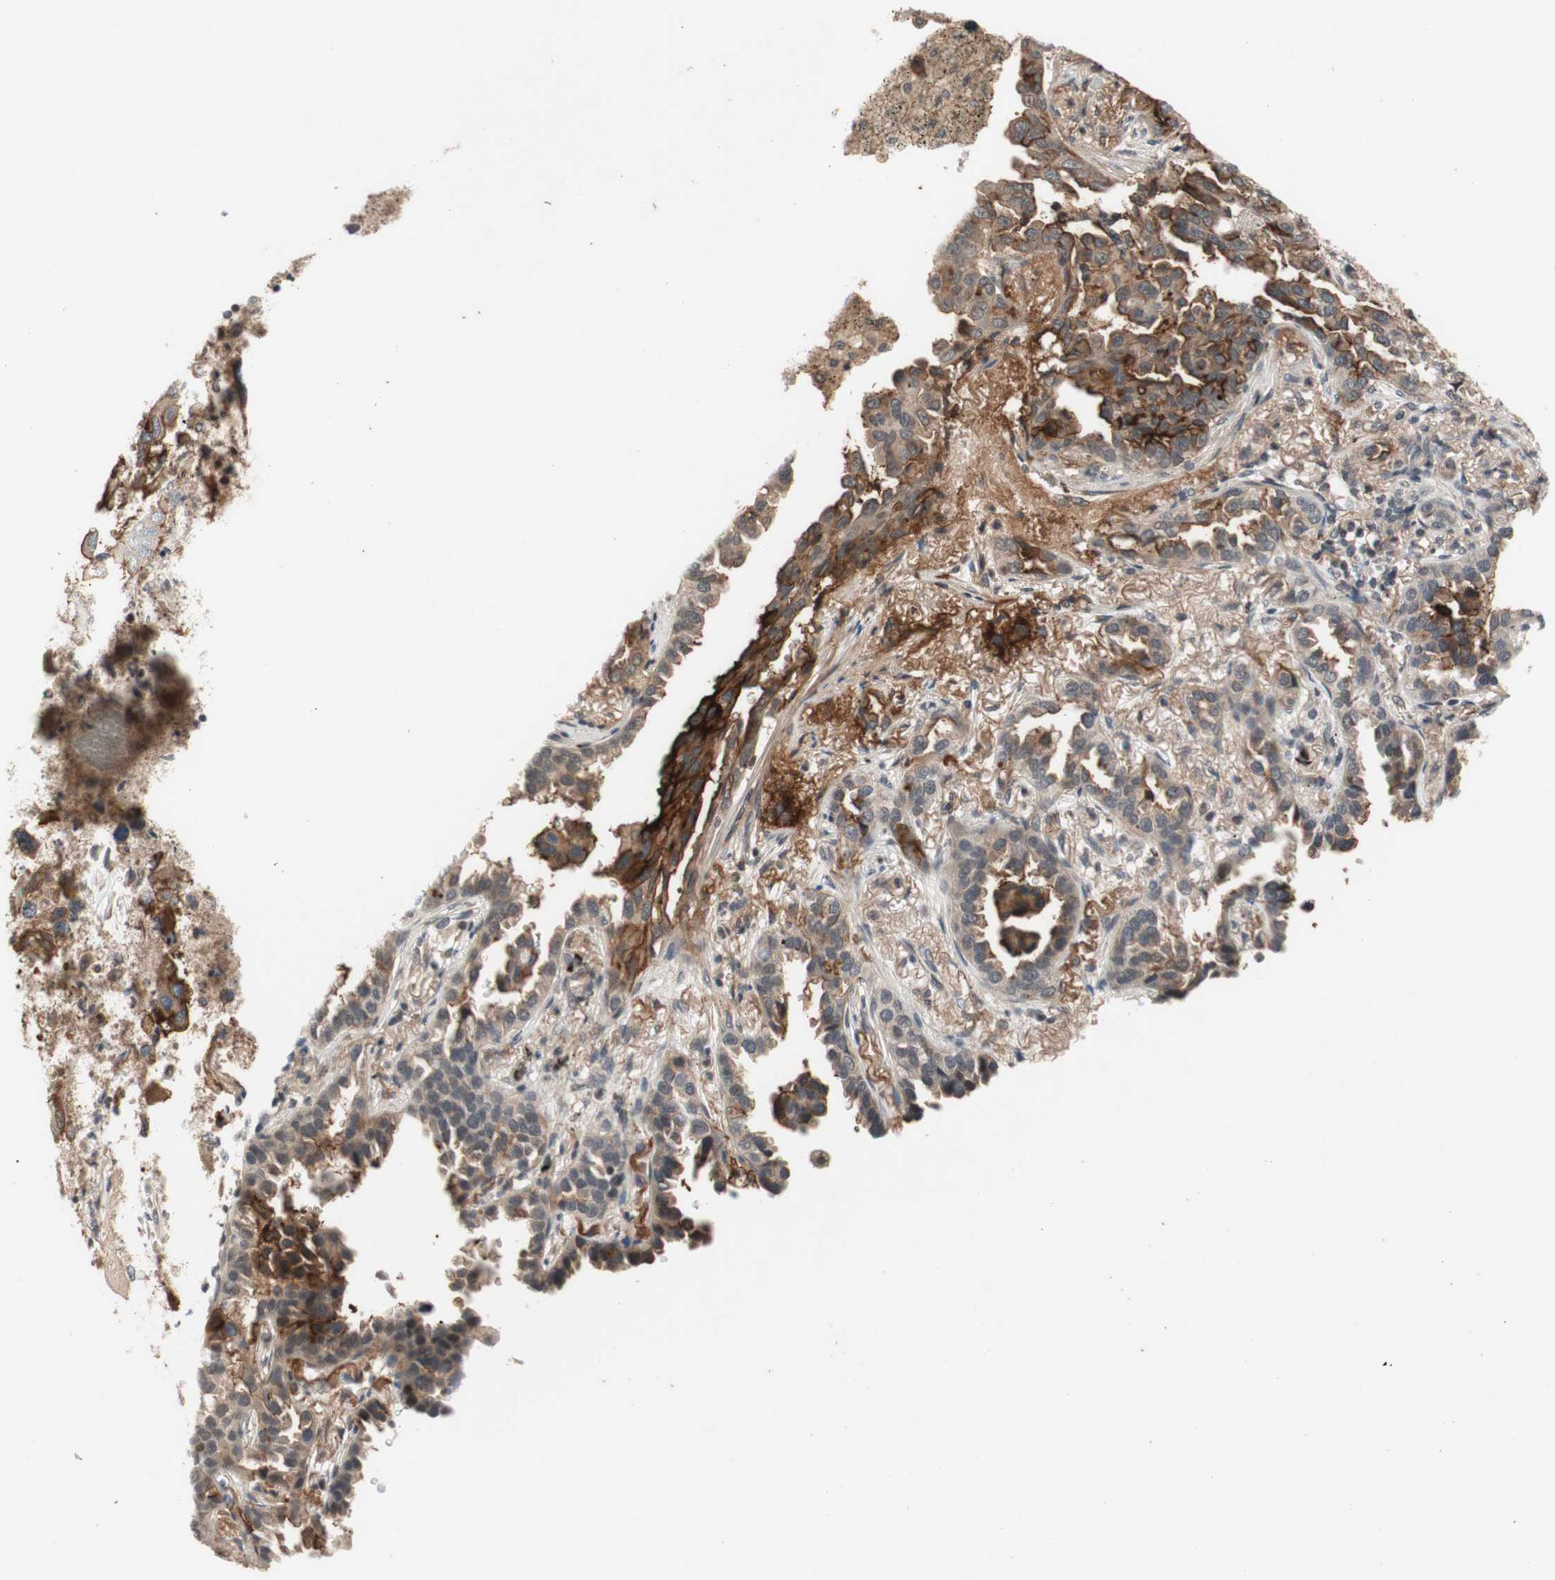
{"staining": {"intensity": "moderate", "quantity": ">75%", "location": "cytoplasmic/membranous"}, "tissue": "lung cancer", "cell_type": "Tumor cells", "image_type": "cancer", "snomed": [{"axis": "morphology", "description": "Normal tissue, NOS"}, {"axis": "morphology", "description": "Adenocarcinoma, NOS"}, {"axis": "topography", "description": "Lung"}], "caption": "Immunohistochemistry (IHC) staining of lung adenocarcinoma, which demonstrates medium levels of moderate cytoplasmic/membranous staining in approximately >75% of tumor cells indicating moderate cytoplasmic/membranous protein expression. The staining was performed using DAB (brown) for protein detection and nuclei were counterstained in hematoxylin (blue).", "gene": "CD55", "patient": {"sex": "male", "age": 59}}